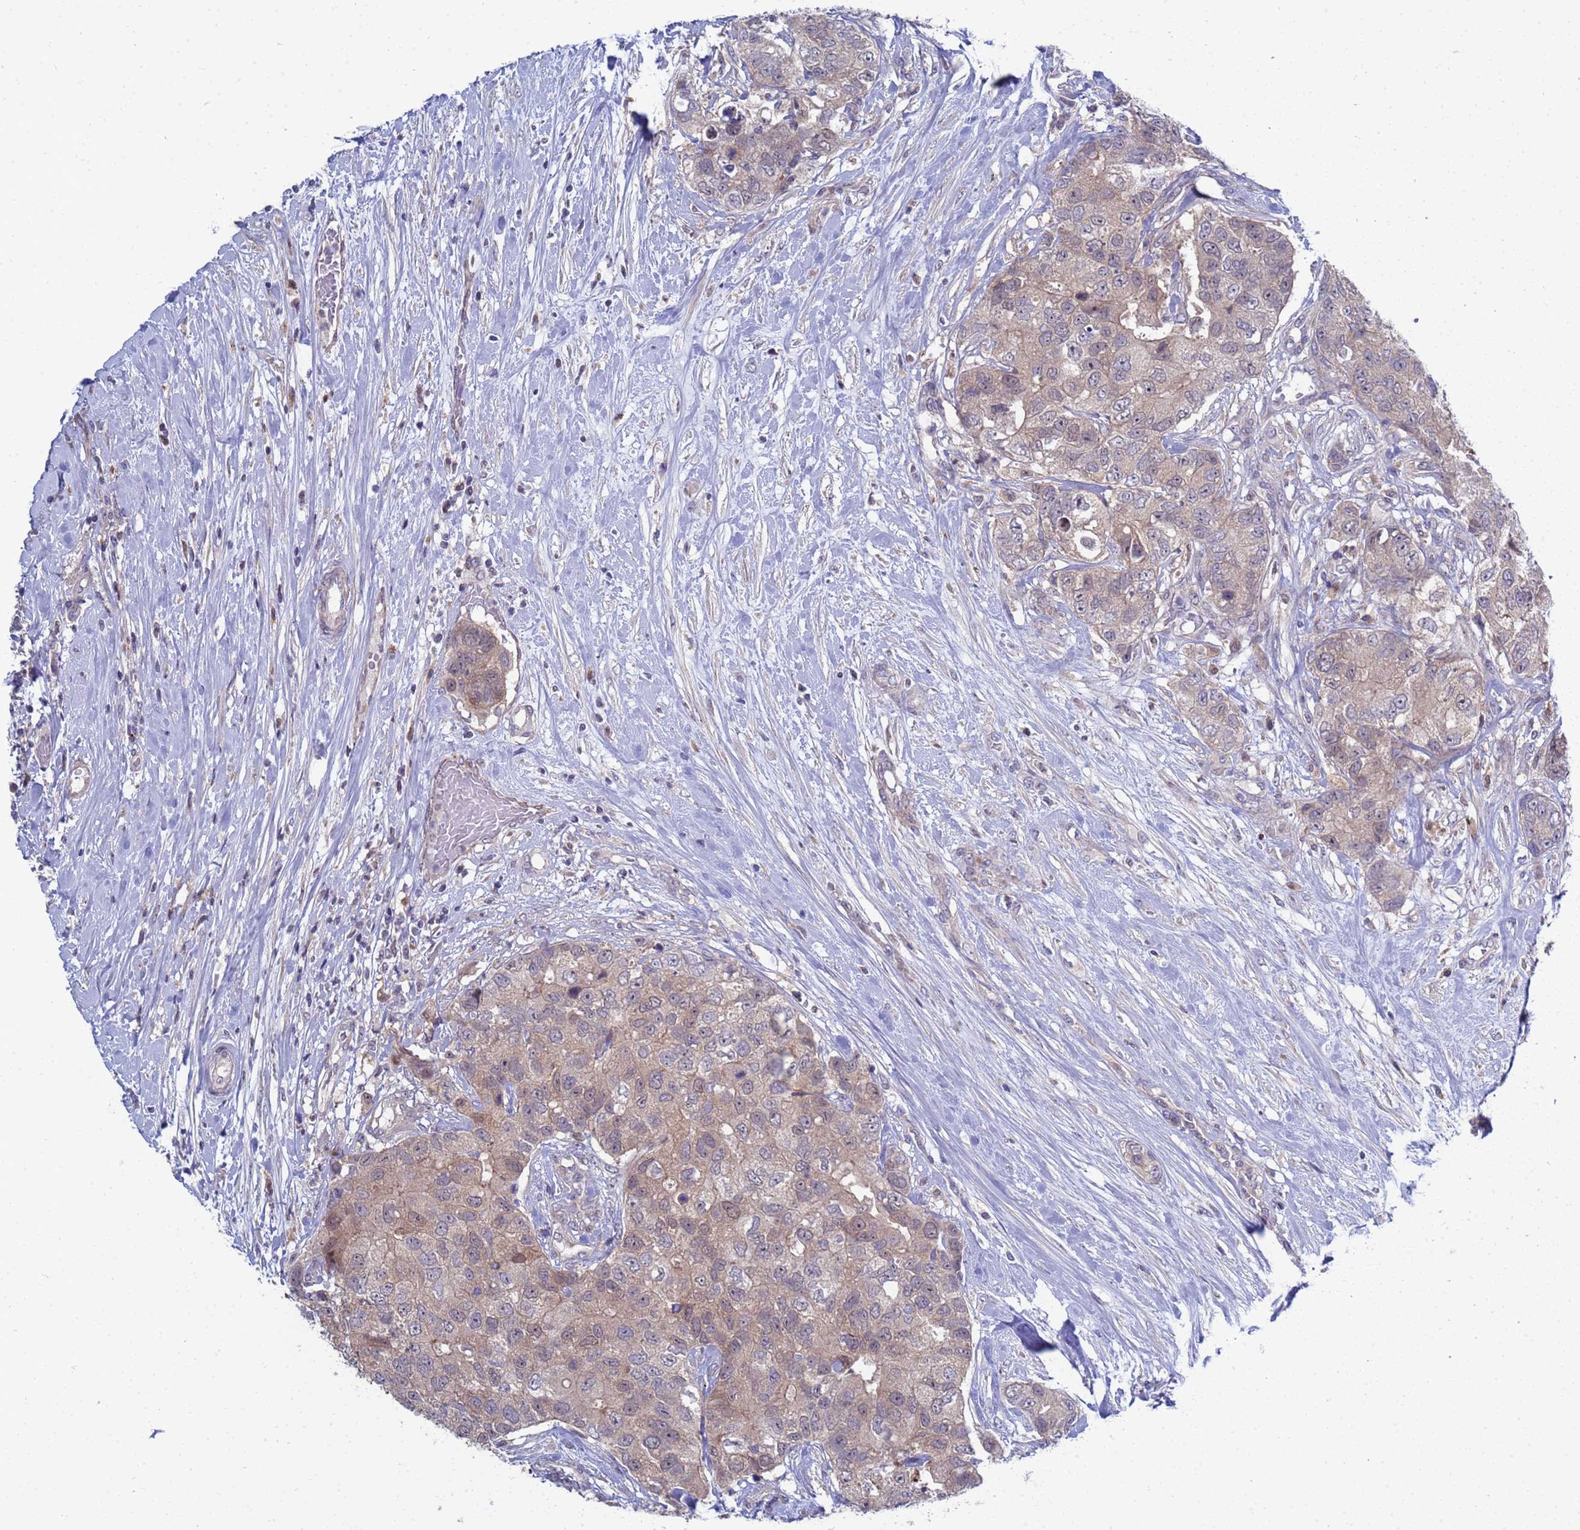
{"staining": {"intensity": "weak", "quantity": ">75%", "location": "cytoplasmic/membranous"}, "tissue": "breast cancer", "cell_type": "Tumor cells", "image_type": "cancer", "snomed": [{"axis": "morphology", "description": "Duct carcinoma"}, {"axis": "topography", "description": "Breast"}], "caption": "Protein staining displays weak cytoplasmic/membranous expression in approximately >75% of tumor cells in breast cancer.", "gene": "ENOSF1", "patient": {"sex": "female", "age": 62}}